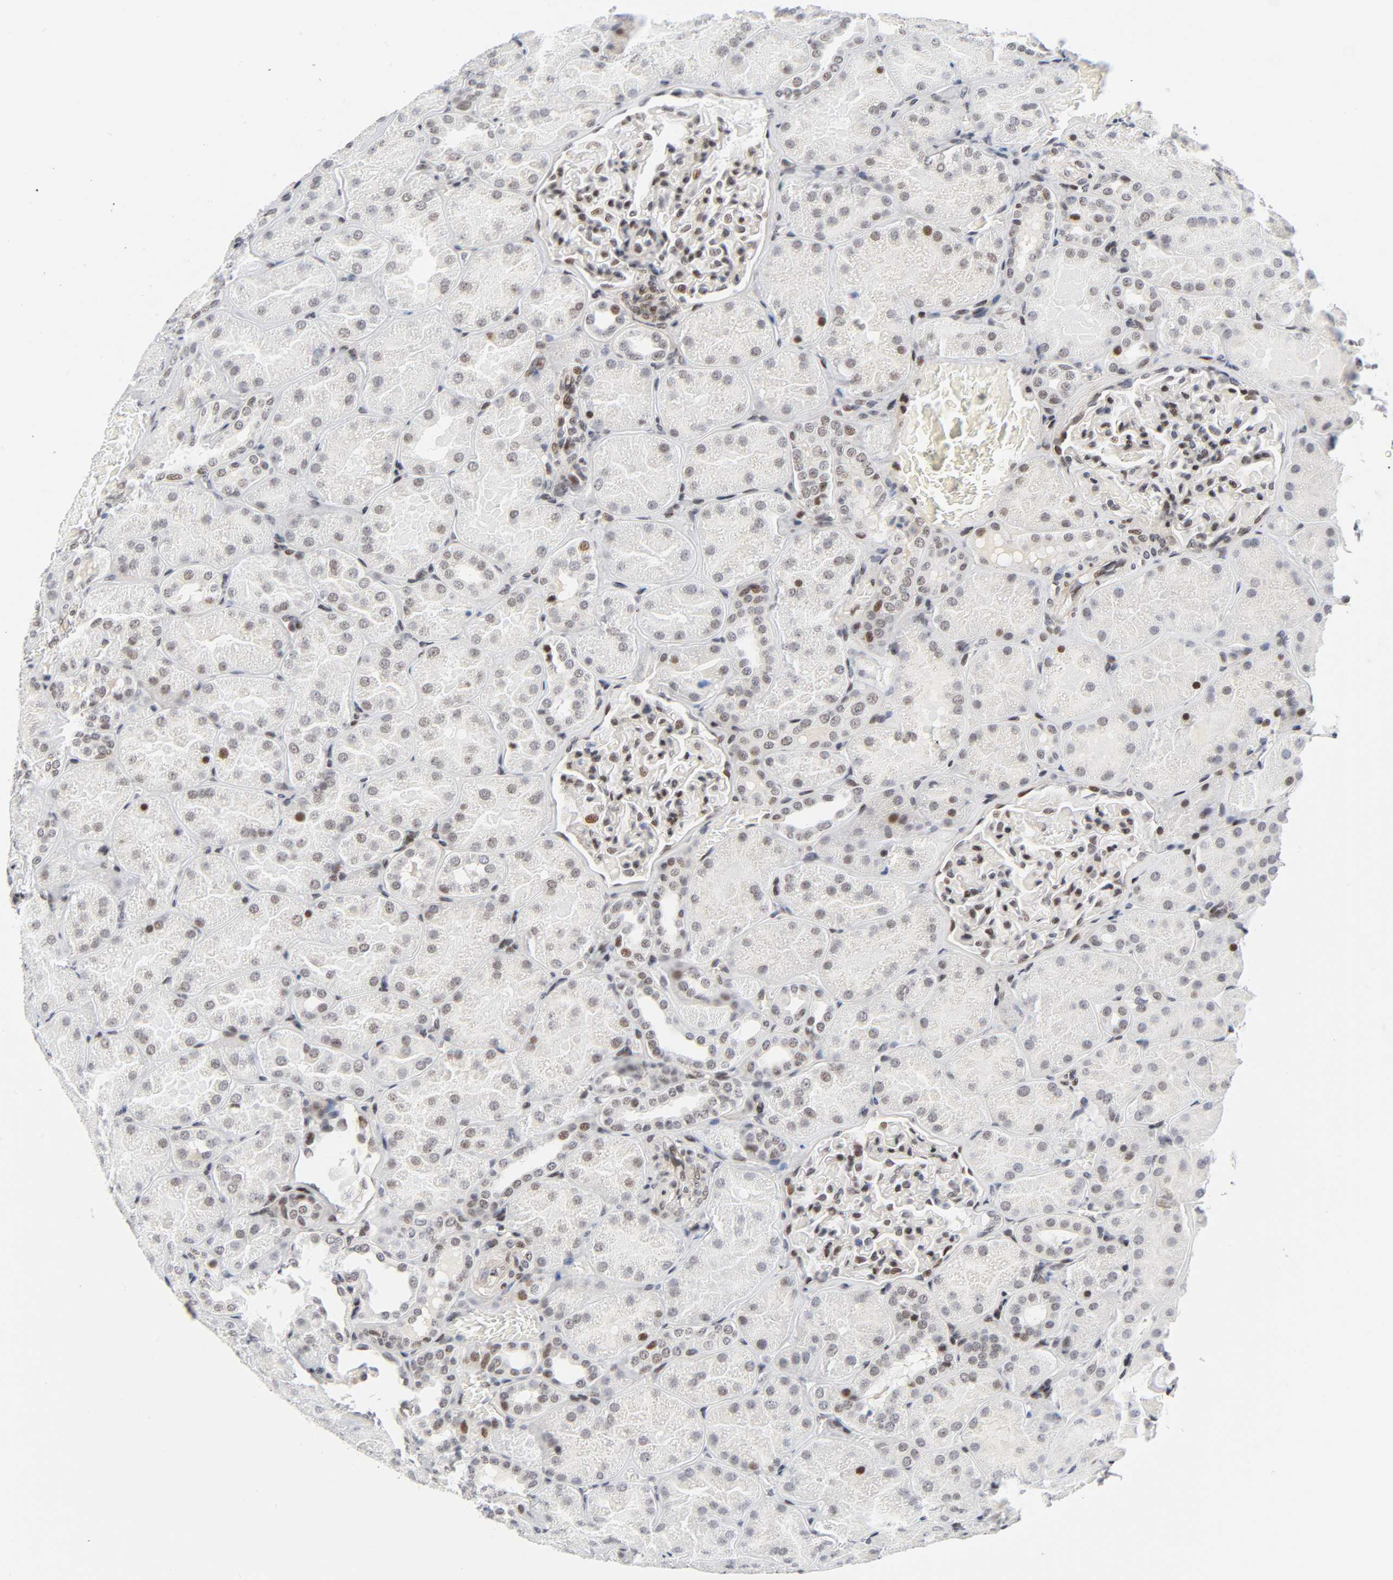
{"staining": {"intensity": "moderate", "quantity": "25%-75%", "location": "nuclear"}, "tissue": "kidney", "cell_type": "Cells in glomeruli", "image_type": "normal", "snomed": [{"axis": "morphology", "description": "Normal tissue, NOS"}, {"axis": "topography", "description": "Kidney"}], "caption": "This image reveals immunohistochemistry staining of normal human kidney, with medium moderate nuclear expression in approximately 25%-75% of cells in glomeruli.", "gene": "DIDO1", "patient": {"sex": "male", "age": 28}}